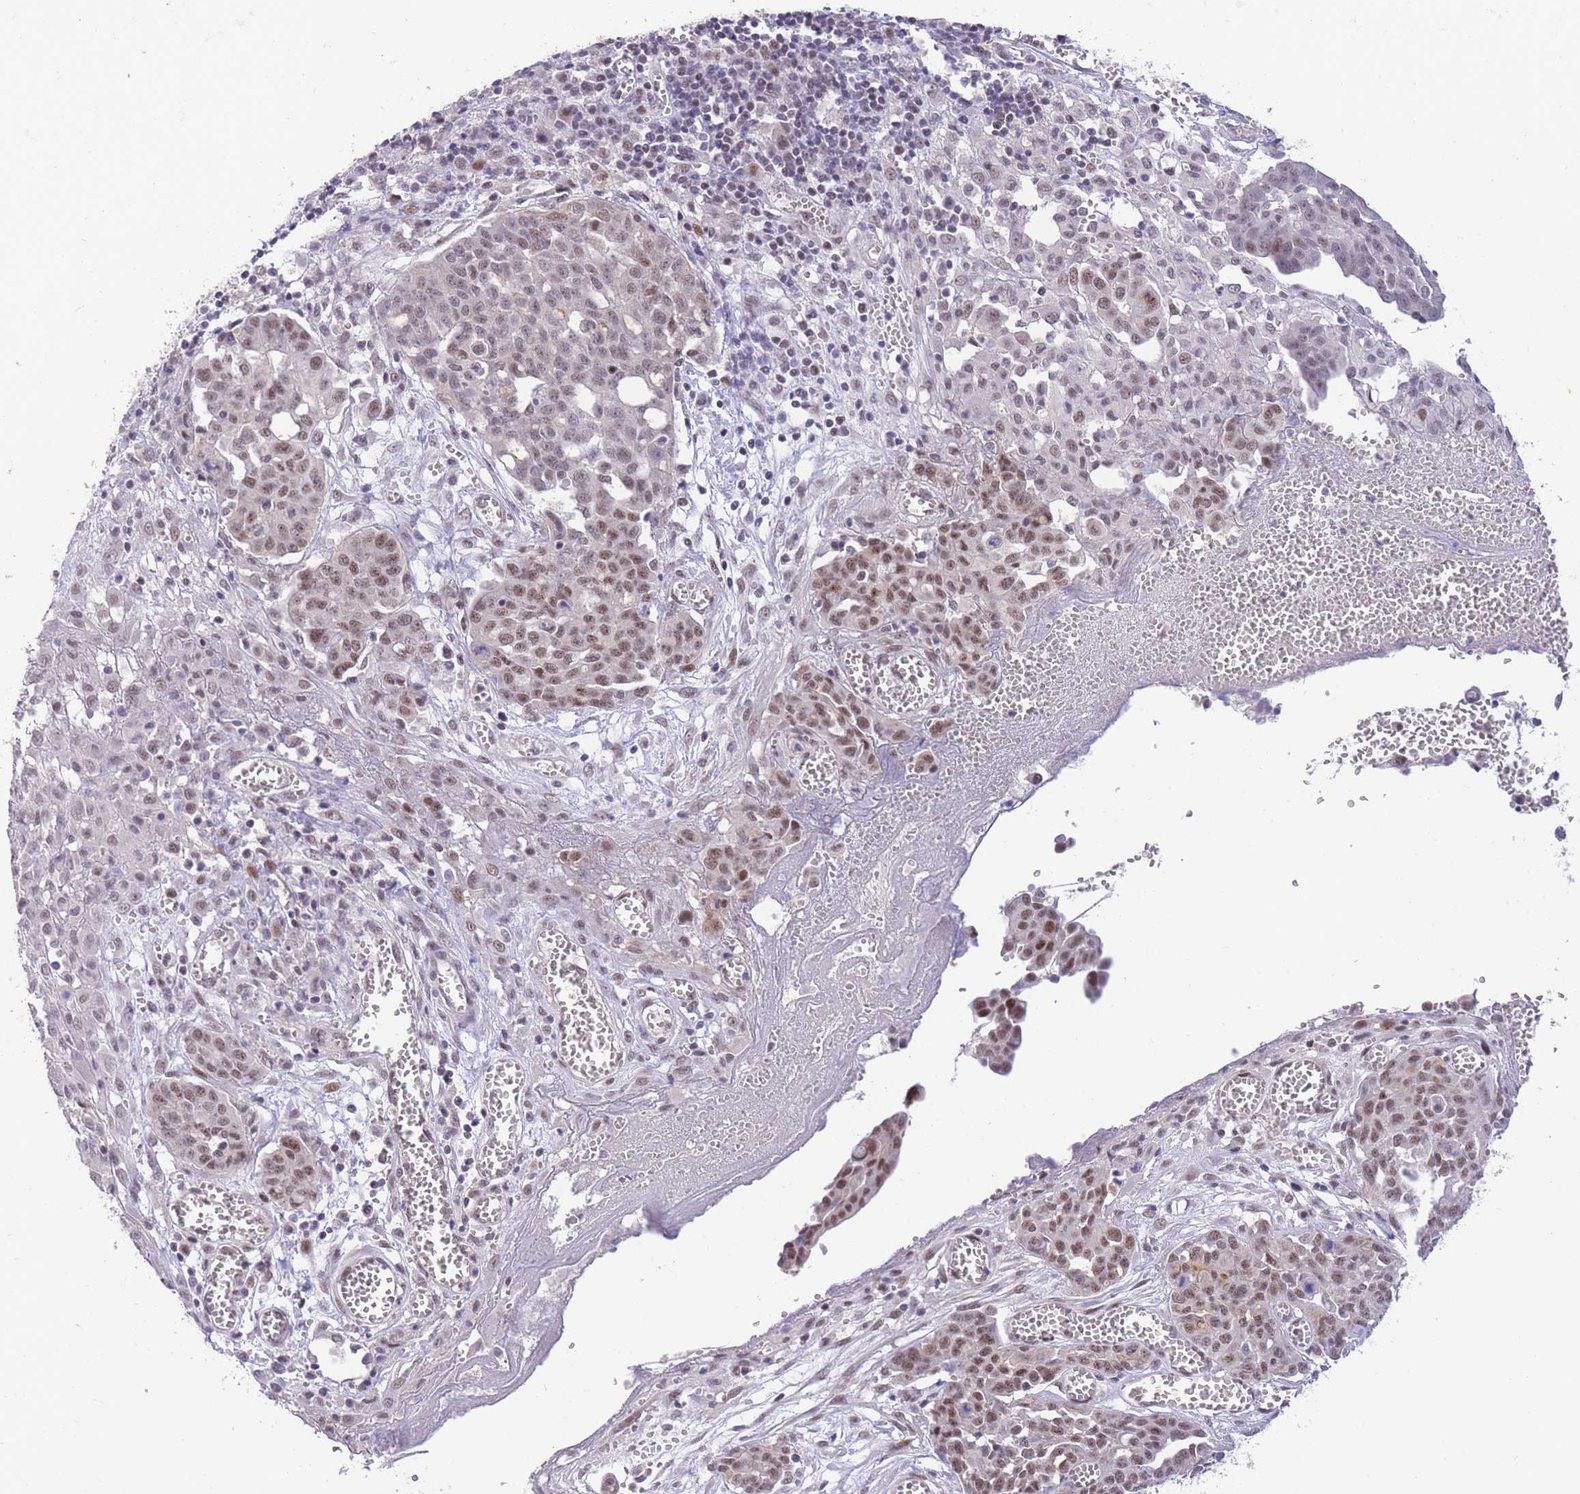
{"staining": {"intensity": "moderate", "quantity": "25%-75%", "location": "nuclear"}, "tissue": "ovarian cancer", "cell_type": "Tumor cells", "image_type": "cancer", "snomed": [{"axis": "morphology", "description": "Cystadenocarcinoma, serous, NOS"}, {"axis": "topography", "description": "Soft tissue"}, {"axis": "topography", "description": "Ovary"}], "caption": "A brown stain shows moderate nuclear staining of a protein in serous cystadenocarcinoma (ovarian) tumor cells. (DAB (3,3'-diaminobenzidine) IHC, brown staining for protein, blue staining for nuclei).", "gene": "SLC35F2", "patient": {"sex": "female", "age": 57}}